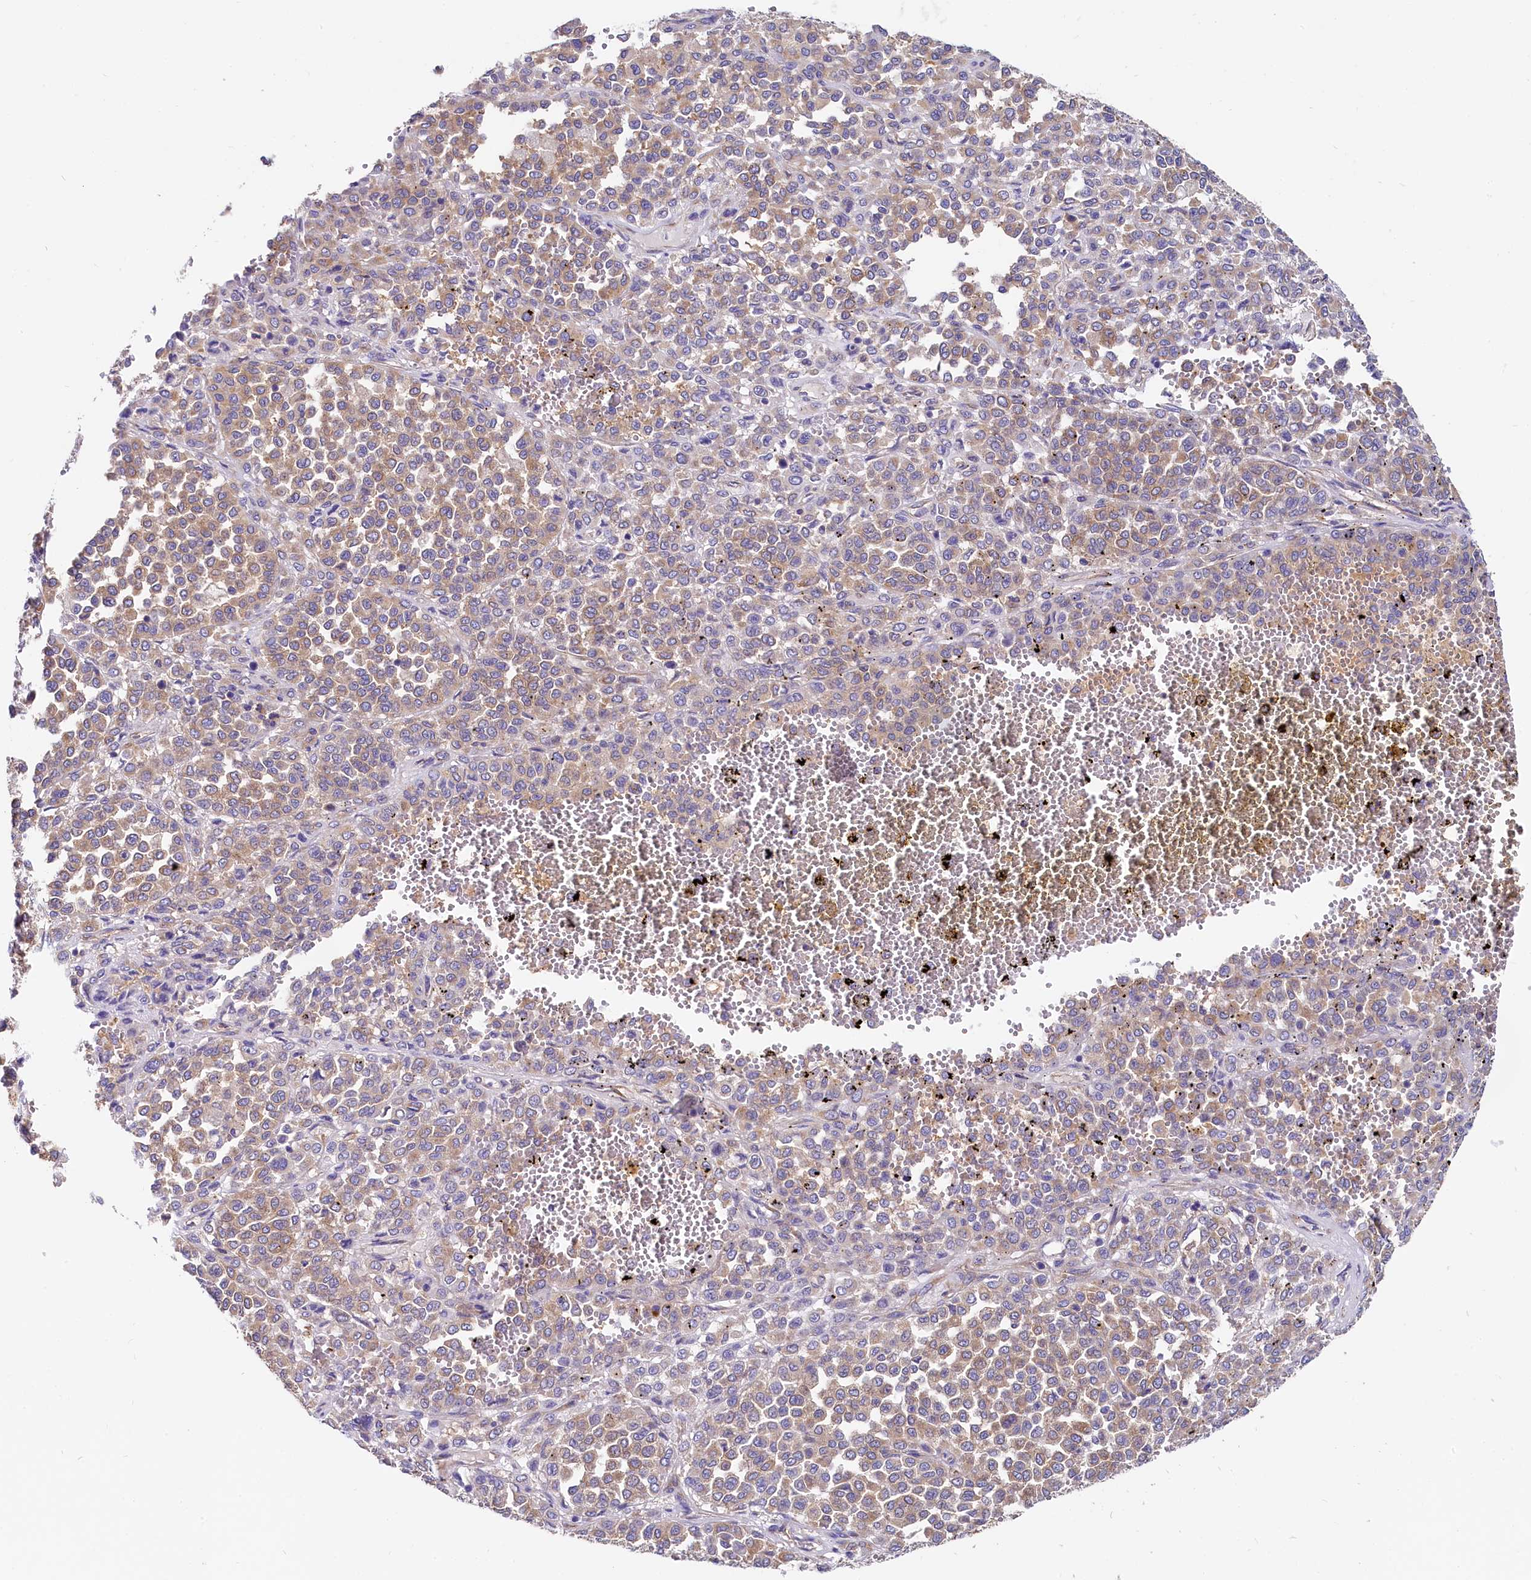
{"staining": {"intensity": "weak", "quantity": ">75%", "location": "cytoplasmic/membranous"}, "tissue": "melanoma", "cell_type": "Tumor cells", "image_type": "cancer", "snomed": [{"axis": "morphology", "description": "Malignant melanoma, Metastatic site"}, {"axis": "topography", "description": "Pancreas"}], "caption": "The micrograph reveals a brown stain indicating the presence of a protein in the cytoplasmic/membranous of tumor cells in malignant melanoma (metastatic site).", "gene": "QARS1", "patient": {"sex": "female", "age": 30}}